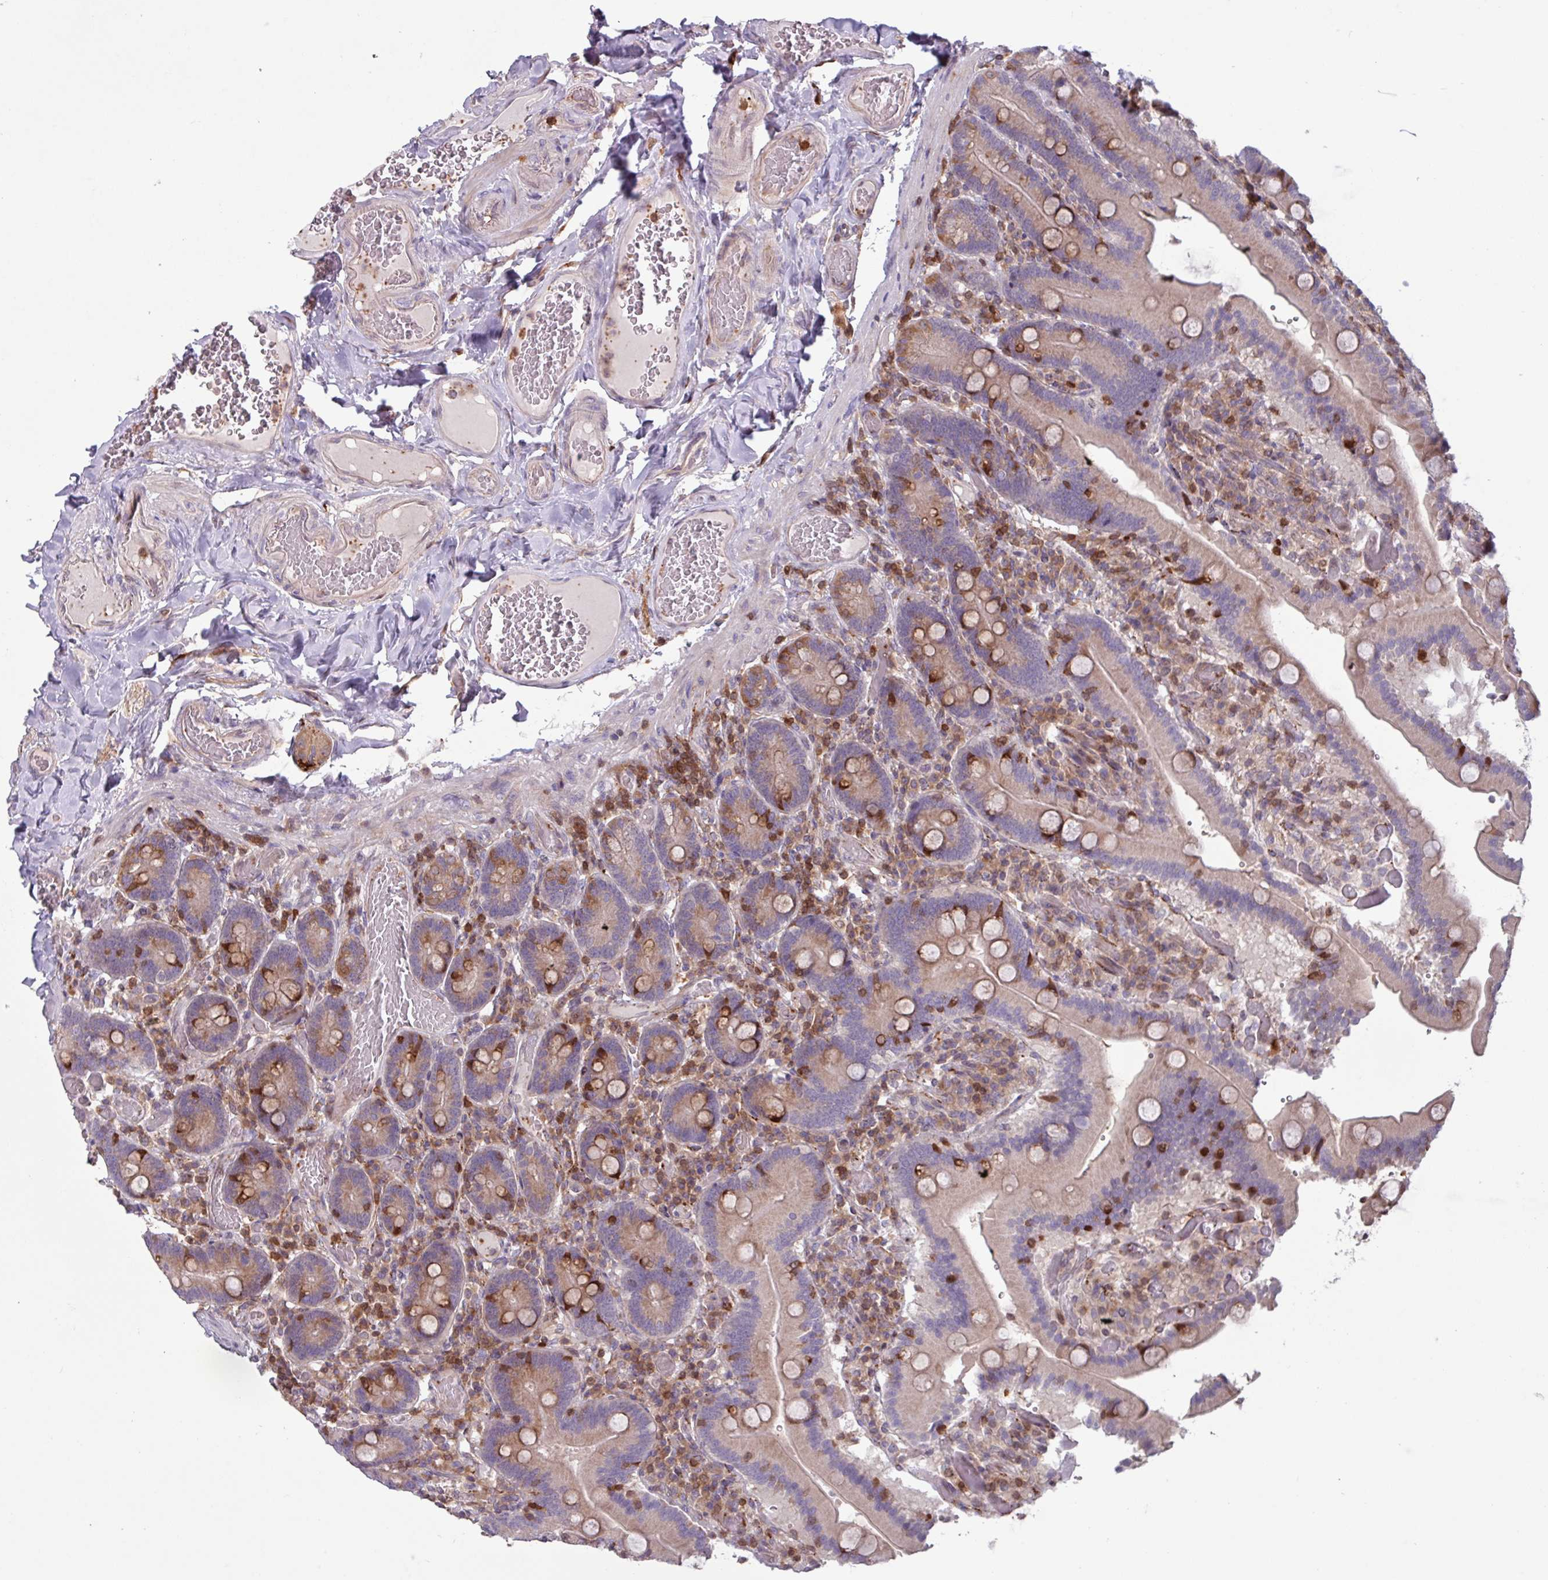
{"staining": {"intensity": "weak", "quantity": "<25%", "location": "cytoplasmic/membranous"}, "tissue": "duodenum", "cell_type": "Glandular cells", "image_type": "normal", "snomed": [{"axis": "morphology", "description": "Normal tissue, NOS"}, {"axis": "topography", "description": "Duodenum"}], "caption": "Duodenum stained for a protein using immunohistochemistry (IHC) exhibits no expression glandular cells.", "gene": "SEC61G", "patient": {"sex": "female", "age": 62}}